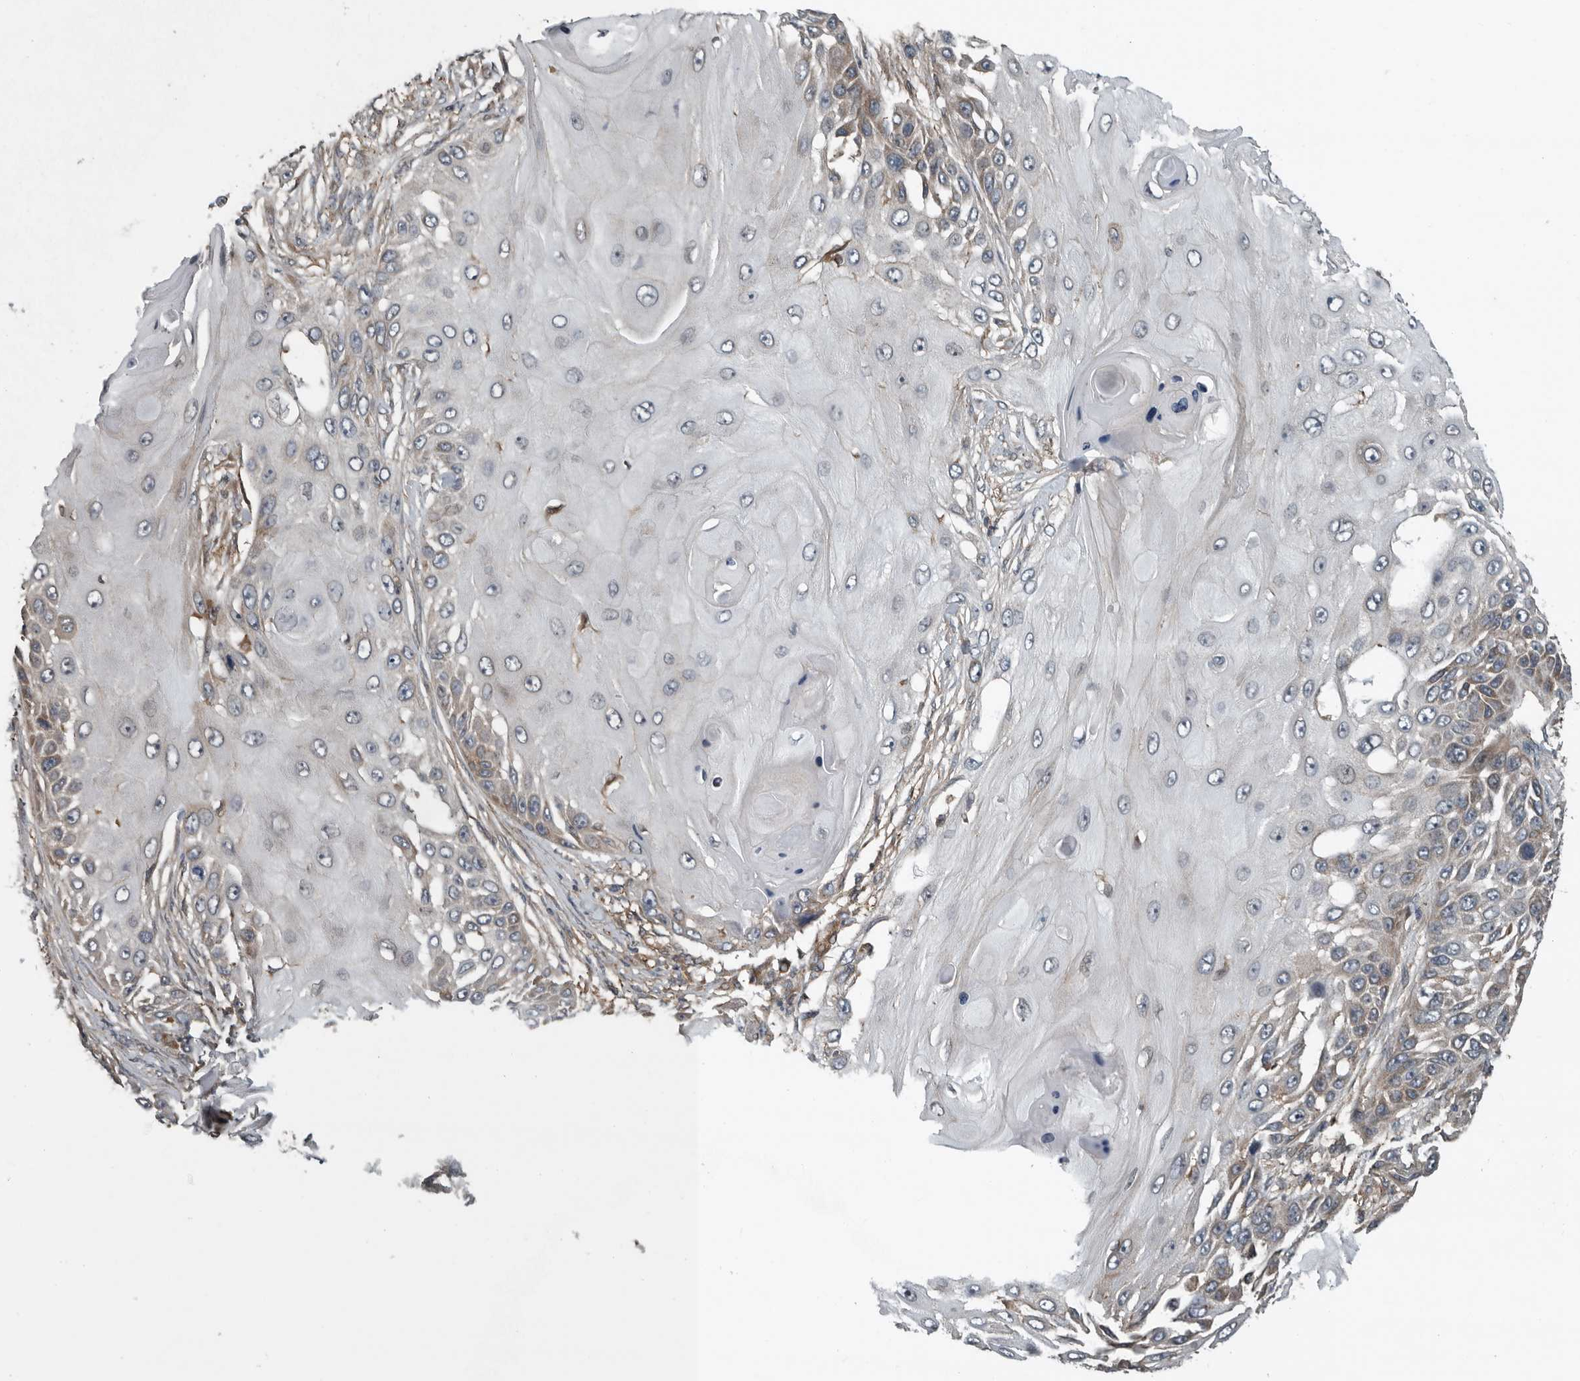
{"staining": {"intensity": "negative", "quantity": "none", "location": "none"}, "tissue": "skin cancer", "cell_type": "Tumor cells", "image_type": "cancer", "snomed": [{"axis": "morphology", "description": "Squamous cell carcinoma, NOS"}, {"axis": "topography", "description": "Skin"}], "caption": "The IHC micrograph has no significant positivity in tumor cells of skin squamous cell carcinoma tissue.", "gene": "AMFR", "patient": {"sex": "female", "age": 44}}